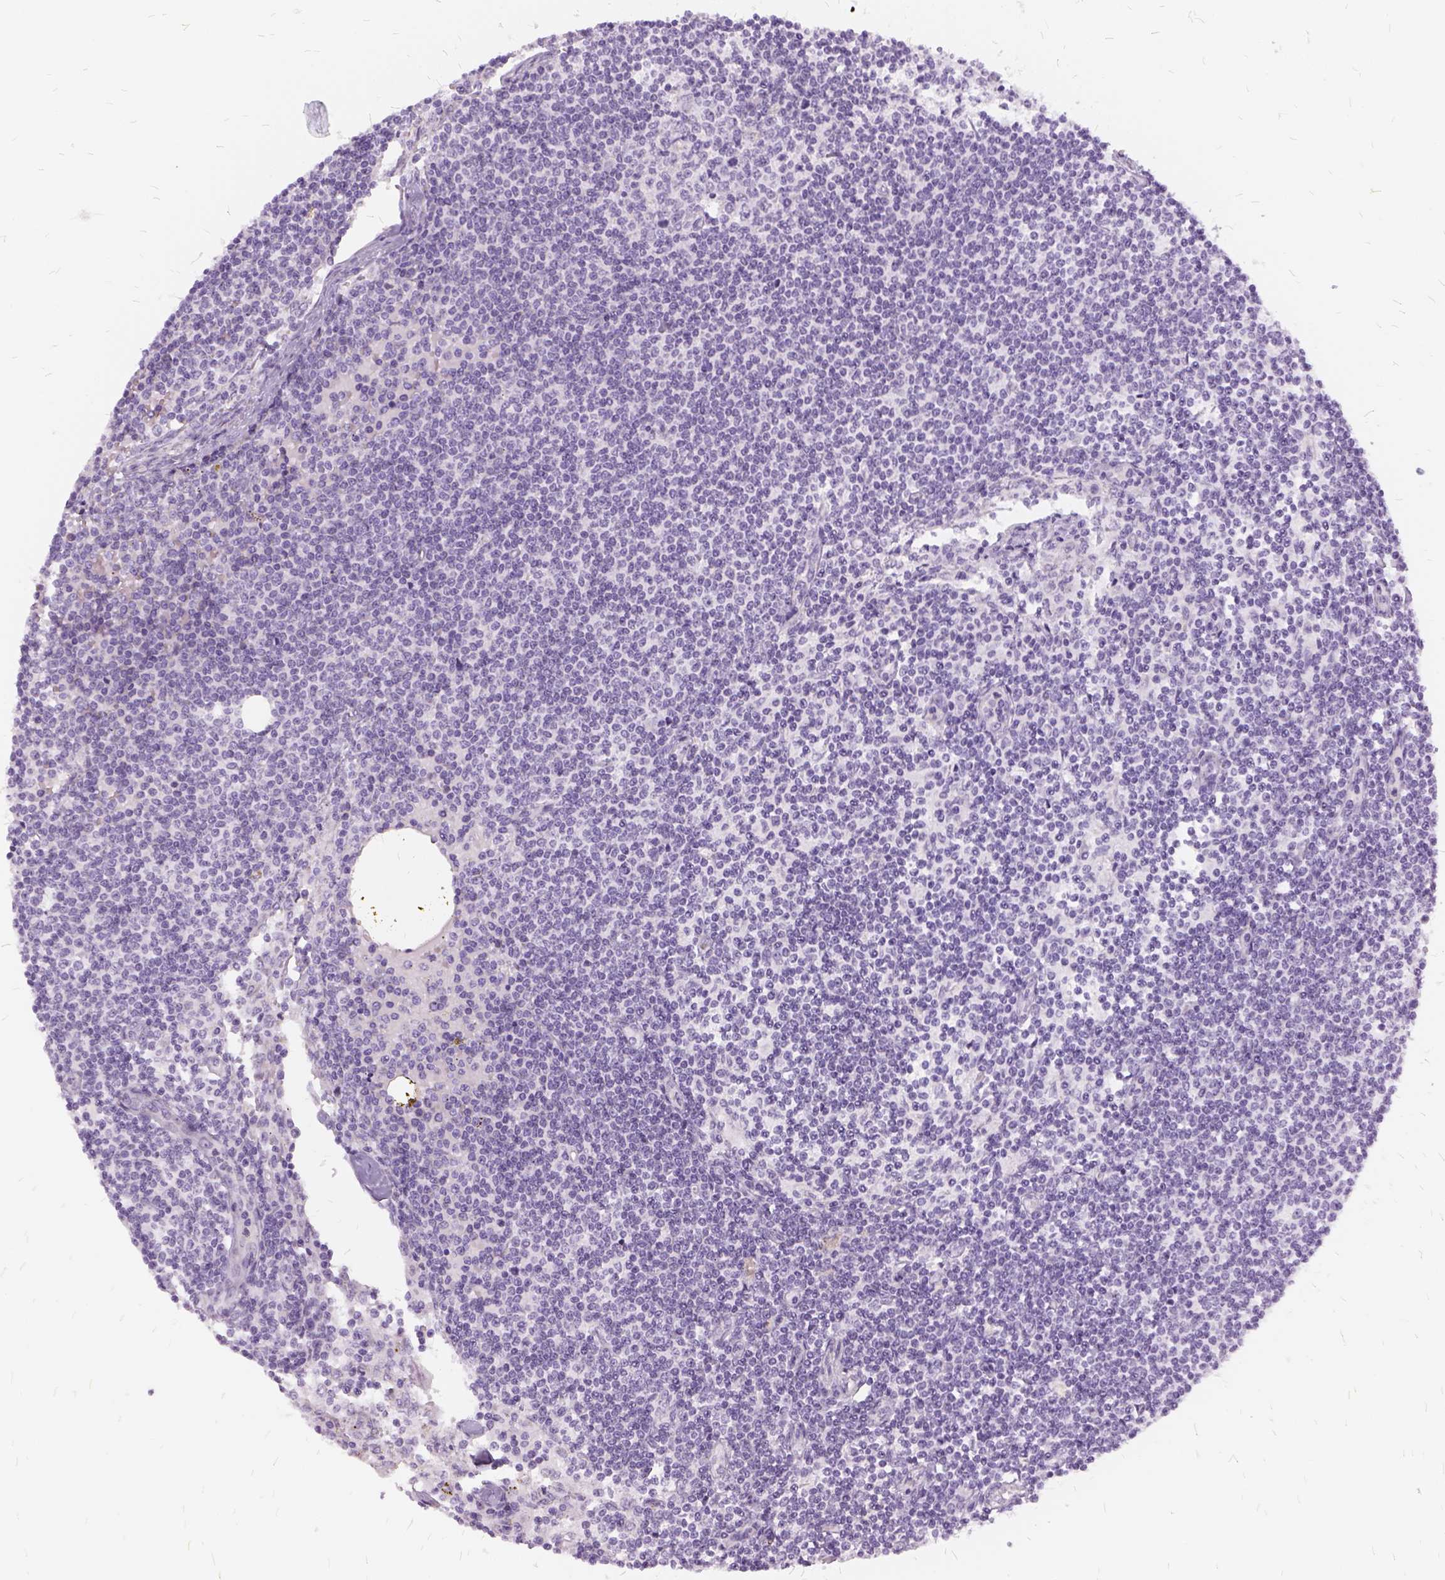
{"staining": {"intensity": "negative", "quantity": "none", "location": "none"}, "tissue": "lymph node", "cell_type": "Germinal center cells", "image_type": "normal", "snomed": [{"axis": "morphology", "description": "Normal tissue, NOS"}, {"axis": "topography", "description": "Lymph node"}], "caption": "Germinal center cells show no significant protein staining in normal lymph node.", "gene": "FDX1", "patient": {"sex": "female", "age": 69}}